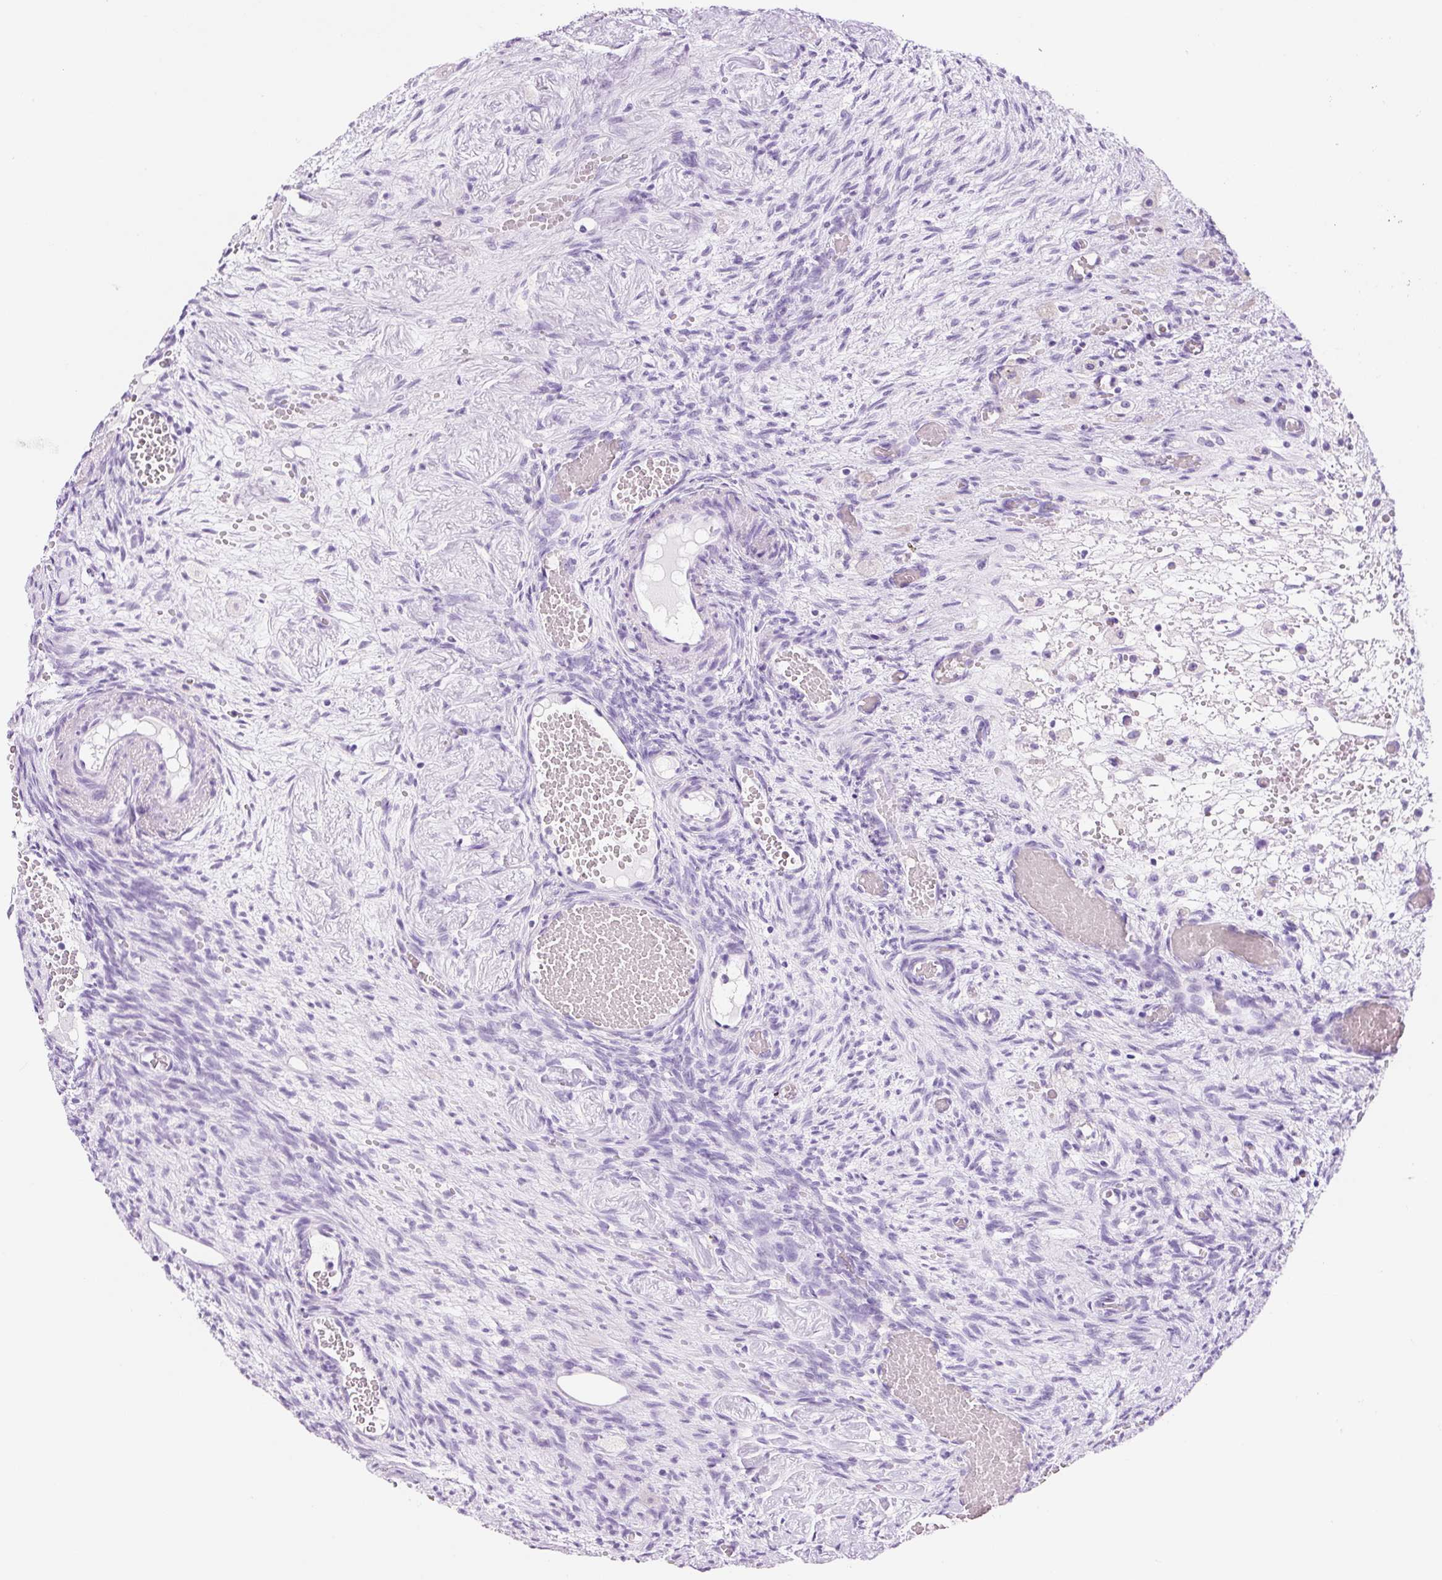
{"staining": {"intensity": "negative", "quantity": "none", "location": "none"}, "tissue": "ovary", "cell_type": "Follicle cells", "image_type": "normal", "snomed": [{"axis": "morphology", "description": "Normal tissue, NOS"}, {"axis": "topography", "description": "Ovary"}], "caption": "High power microscopy image of an immunohistochemistry (IHC) photomicrograph of normal ovary, revealing no significant expression in follicle cells.", "gene": "ADSS1", "patient": {"sex": "female", "age": 67}}